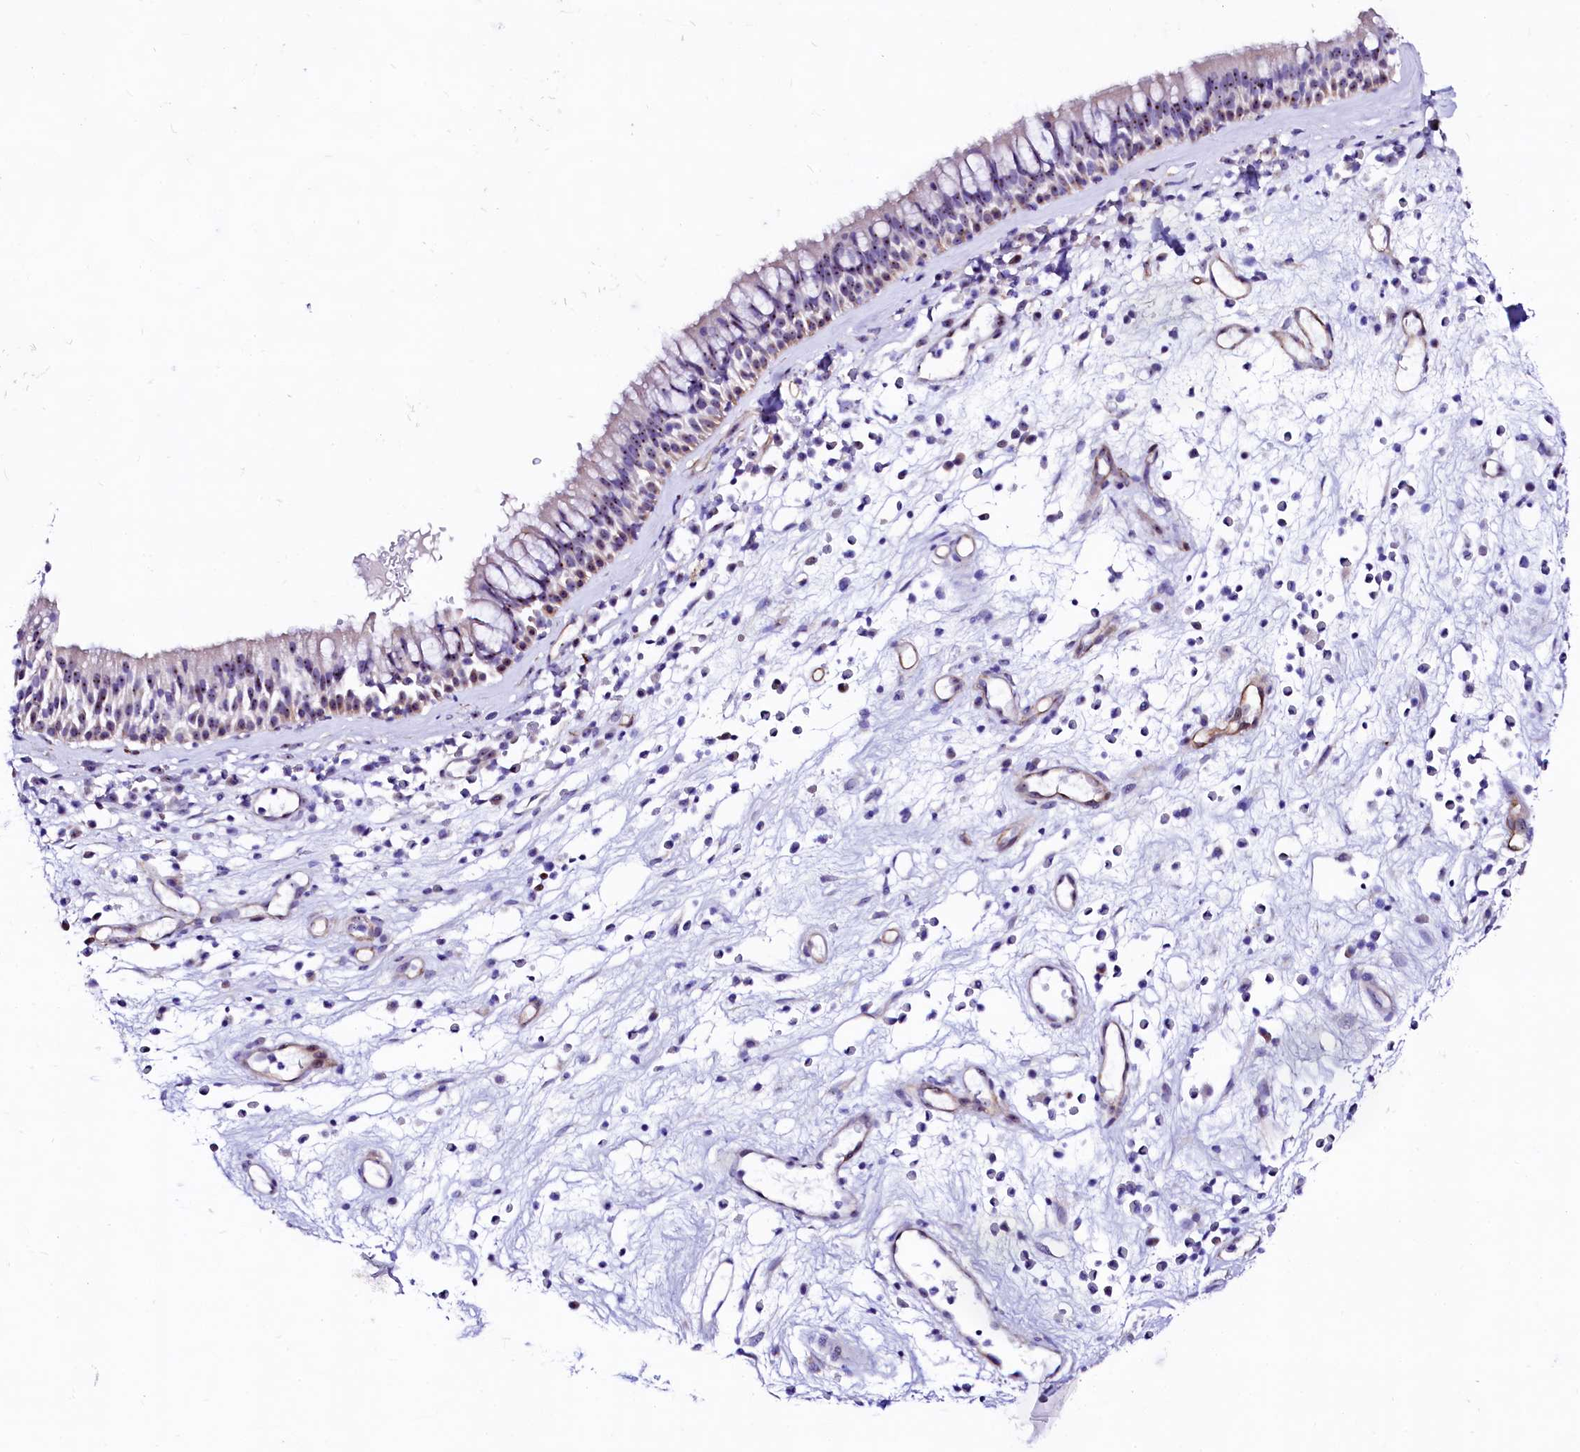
{"staining": {"intensity": "moderate", "quantity": "25%-75%", "location": "nuclear"}, "tissue": "nasopharynx", "cell_type": "Respiratory epithelial cells", "image_type": "normal", "snomed": [{"axis": "morphology", "description": "Normal tissue, NOS"}, {"axis": "morphology", "description": "Inflammation, NOS"}, {"axis": "morphology", "description": "Malignant melanoma, Metastatic site"}, {"axis": "topography", "description": "Nasopharynx"}], "caption": "An immunohistochemistry (IHC) photomicrograph of normal tissue is shown. Protein staining in brown highlights moderate nuclear positivity in nasopharynx within respiratory epithelial cells. (Brightfield microscopy of DAB IHC at high magnification).", "gene": "SFR1", "patient": {"sex": "male", "age": 70}}